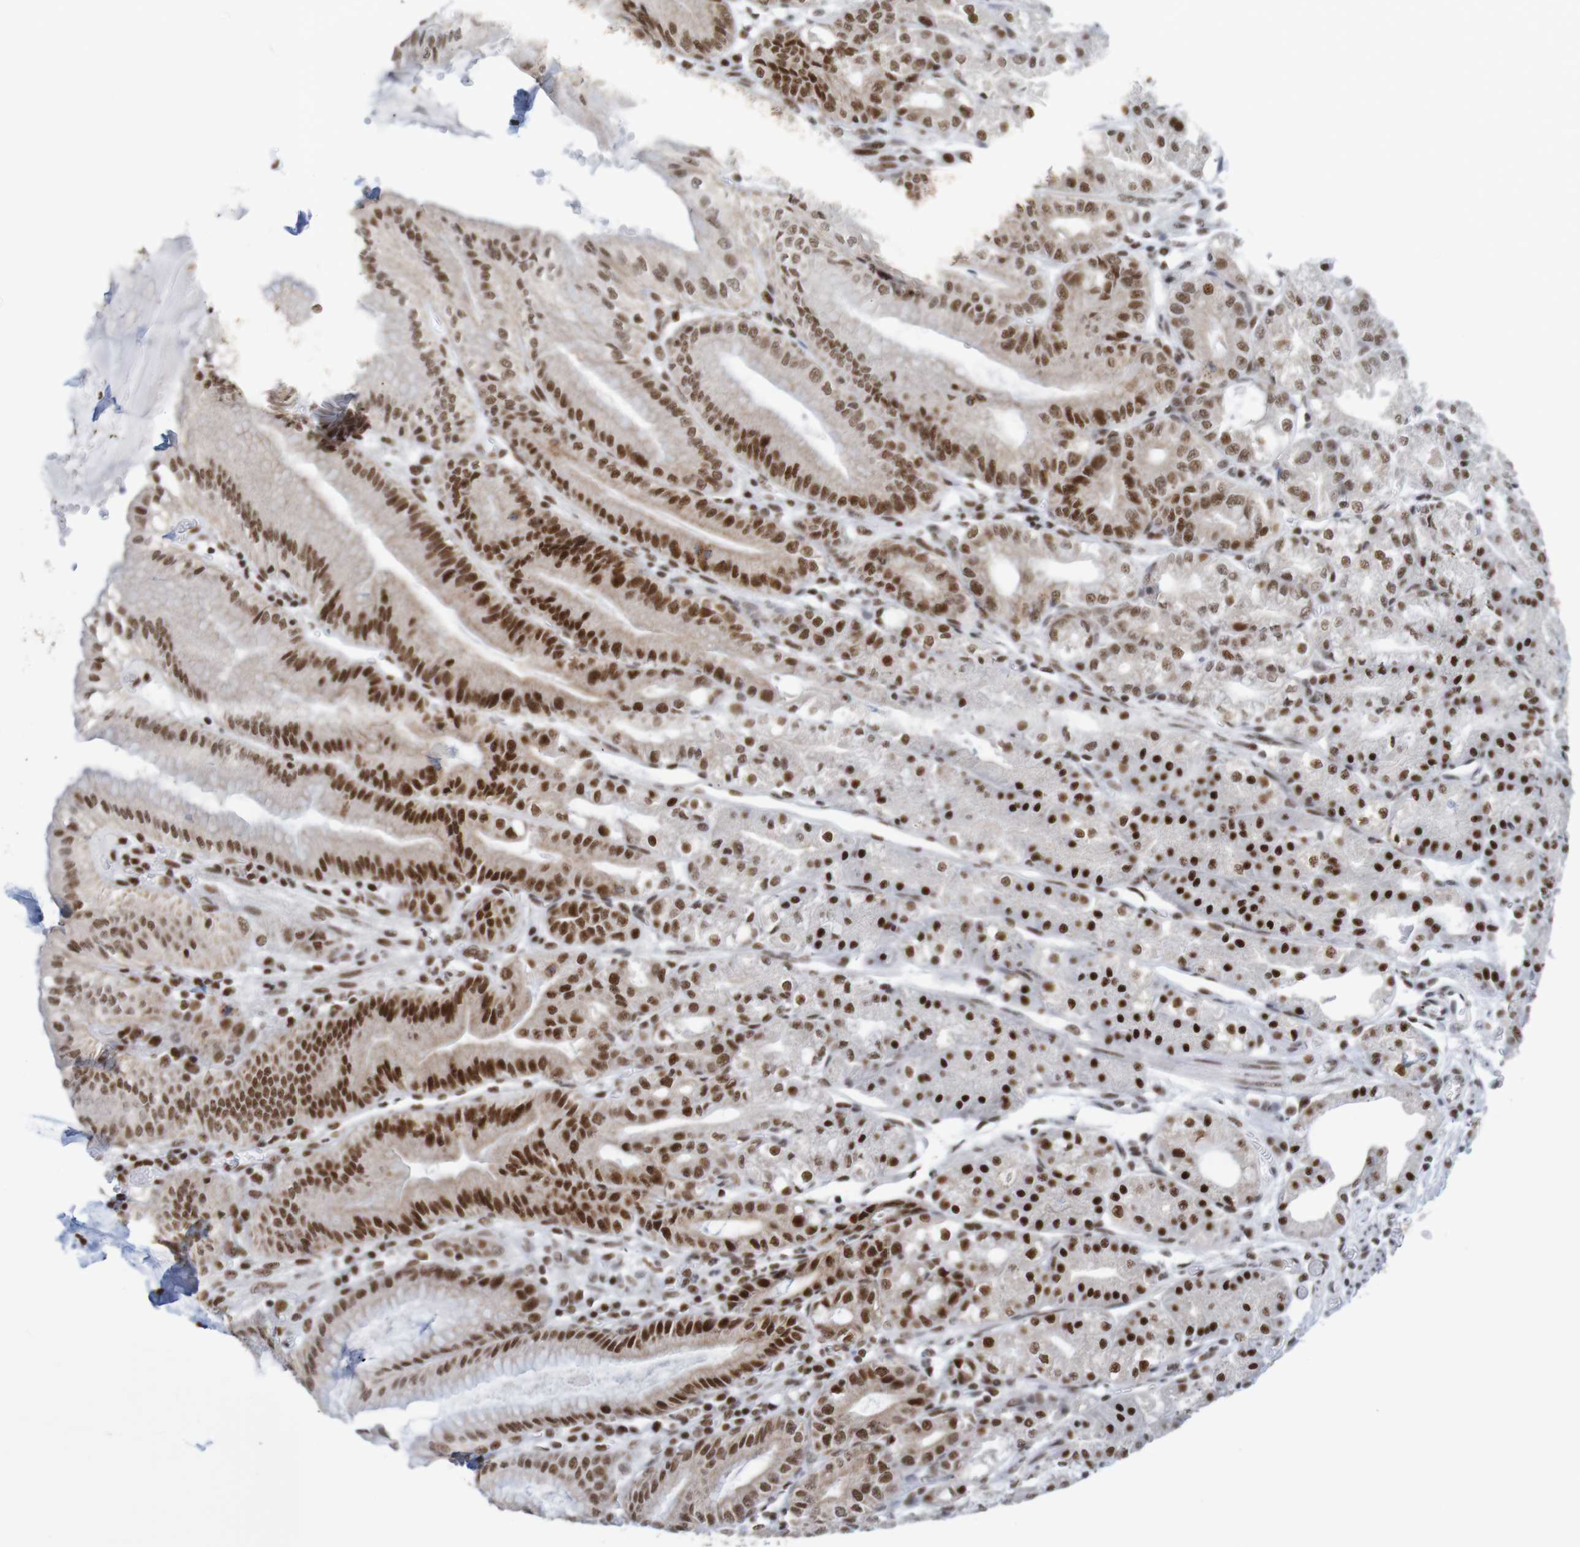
{"staining": {"intensity": "strong", "quantity": ">75%", "location": "nuclear"}, "tissue": "stomach", "cell_type": "Glandular cells", "image_type": "normal", "snomed": [{"axis": "morphology", "description": "Normal tissue, NOS"}, {"axis": "topography", "description": "Stomach, lower"}], "caption": "The histopathology image shows staining of normal stomach, revealing strong nuclear protein staining (brown color) within glandular cells. (Brightfield microscopy of DAB IHC at high magnification).", "gene": "THRAP3", "patient": {"sex": "male", "age": 71}}